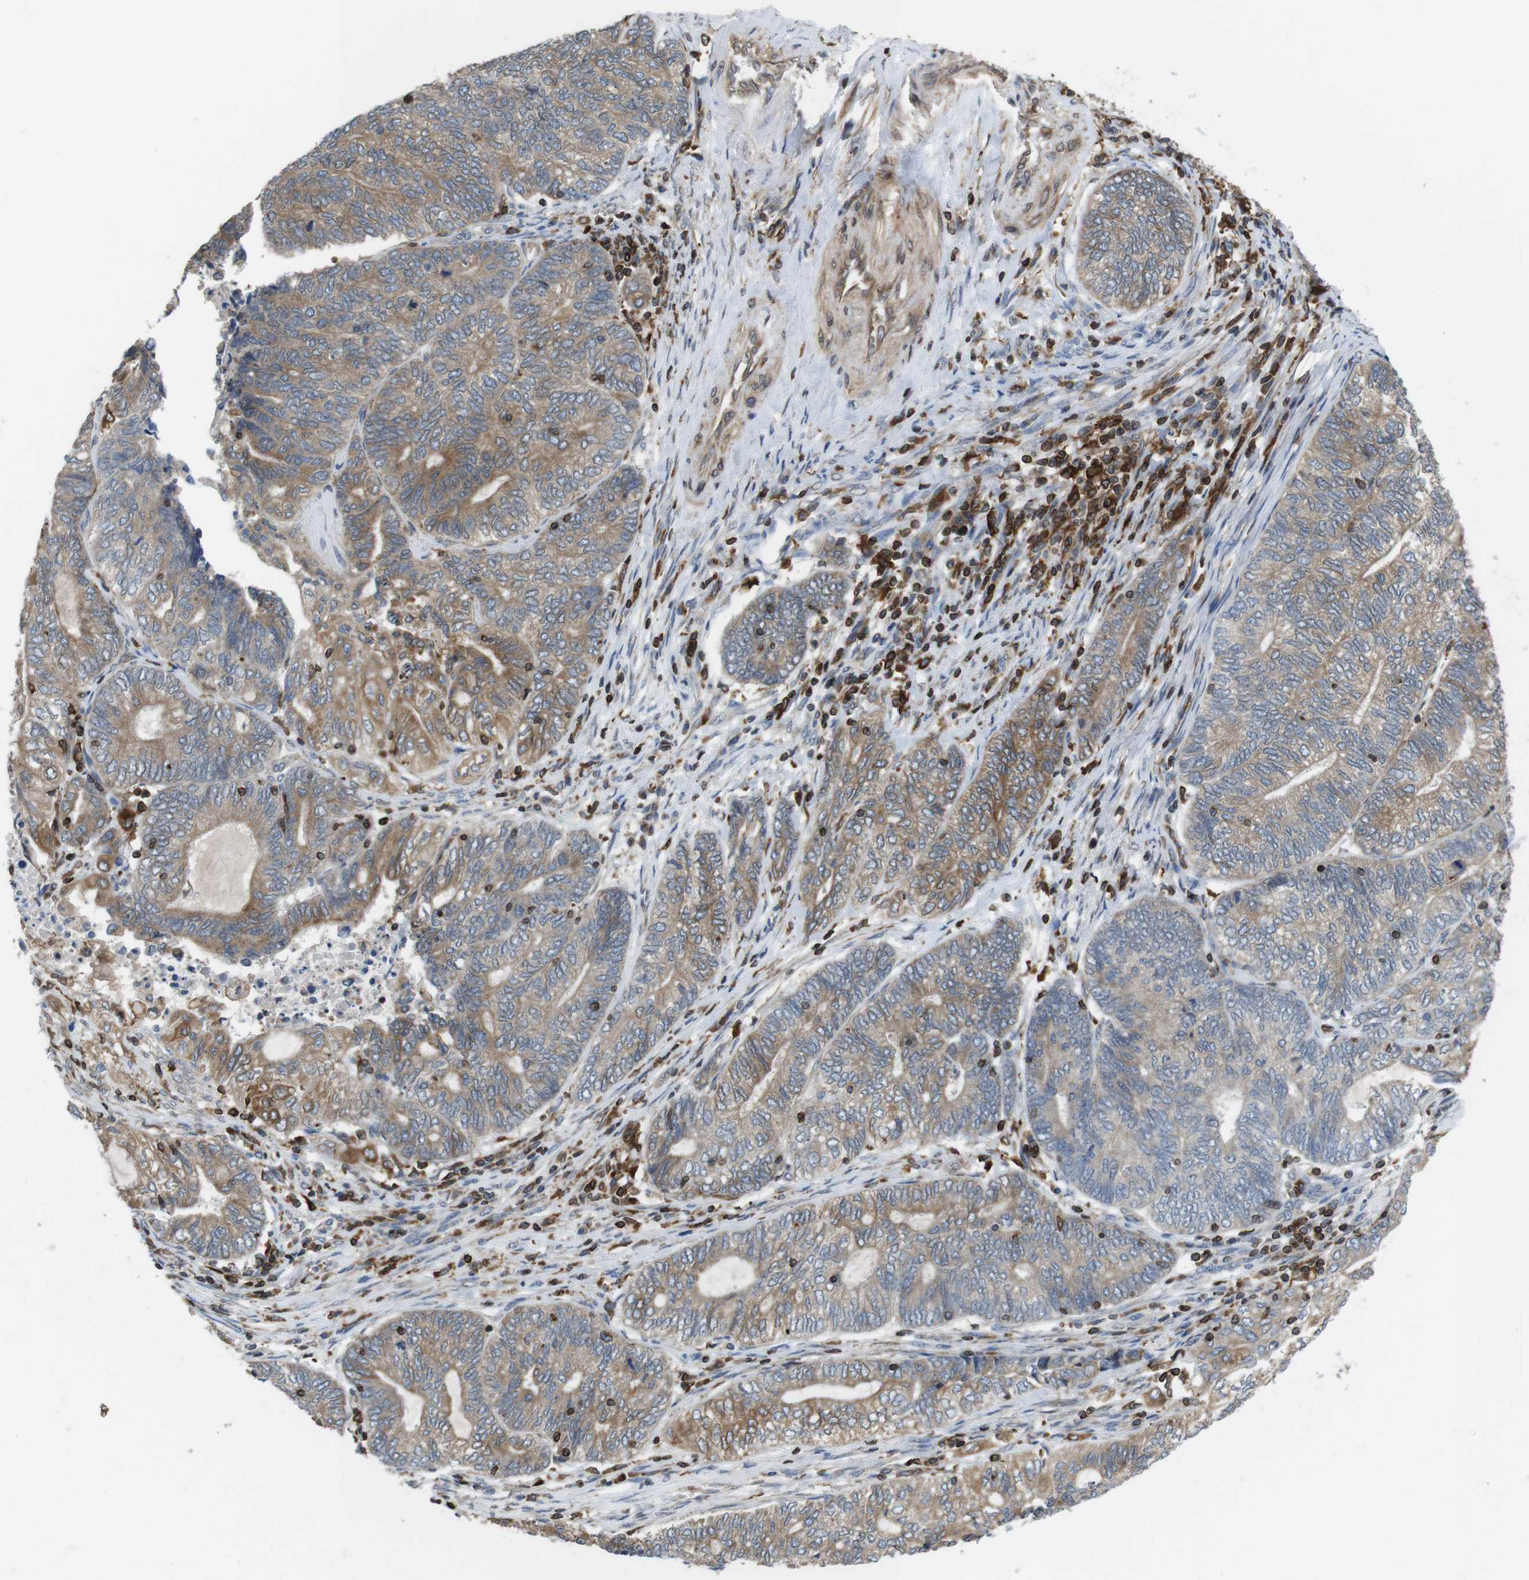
{"staining": {"intensity": "weak", "quantity": ">75%", "location": "cytoplasmic/membranous"}, "tissue": "endometrial cancer", "cell_type": "Tumor cells", "image_type": "cancer", "snomed": [{"axis": "morphology", "description": "Adenocarcinoma, NOS"}, {"axis": "topography", "description": "Uterus"}, {"axis": "topography", "description": "Endometrium"}], "caption": "Endometrial cancer (adenocarcinoma) stained with a protein marker demonstrates weak staining in tumor cells.", "gene": "ARL6IP5", "patient": {"sex": "female", "age": 70}}